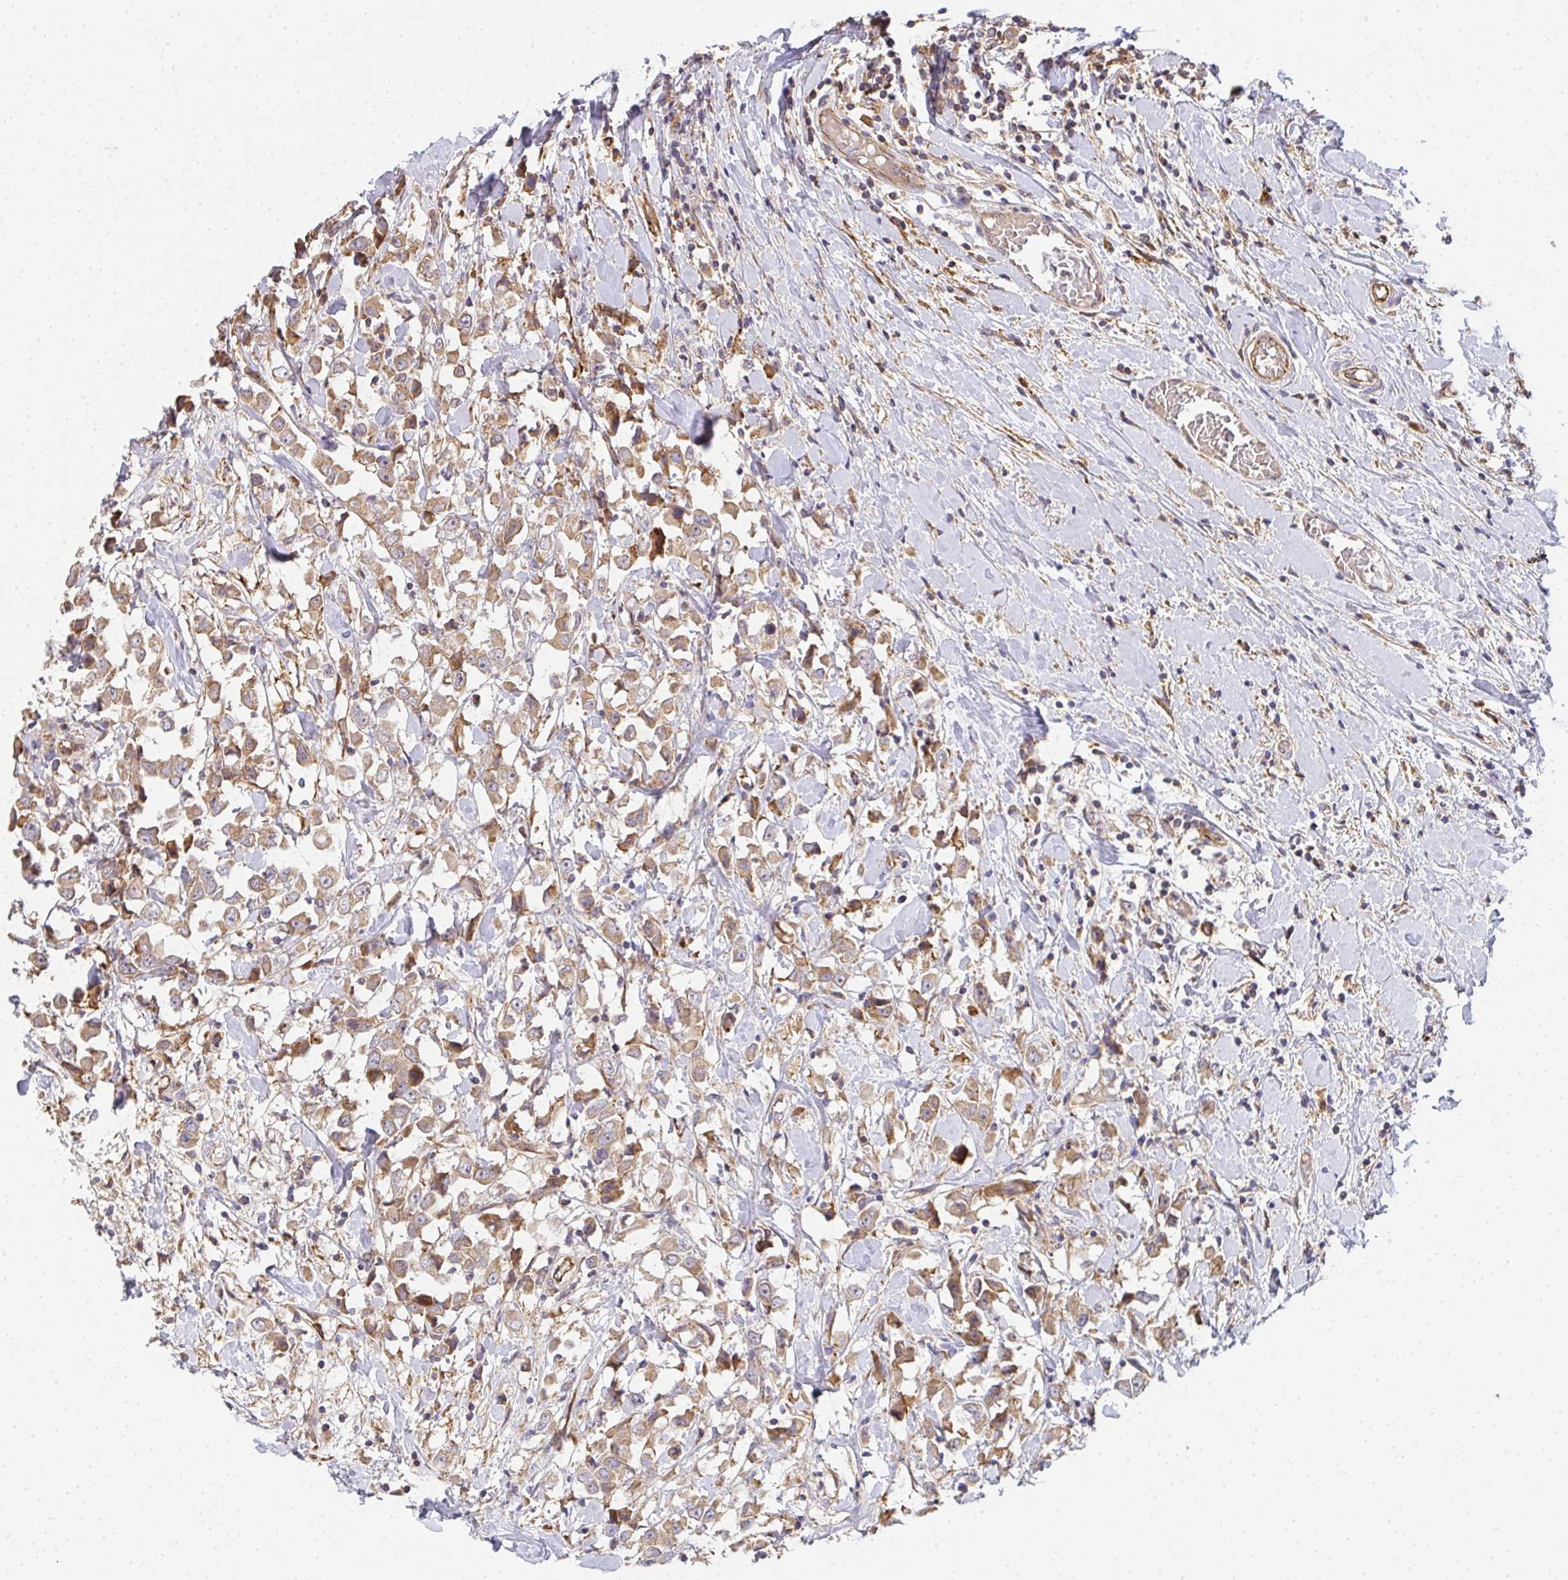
{"staining": {"intensity": "moderate", "quantity": ">75%", "location": "cytoplasmic/membranous"}, "tissue": "breast cancer", "cell_type": "Tumor cells", "image_type": "cancer", "snomed": [{"axis": "morphology", "description": "Duct carcinoma"}, {"axis": "topography", "description": "Breast"}], "caption": "Breast cancer stained for a protein (brown) shows moderate cytoplasmic/membranous positive staining in approximately >75% of tumor cells.", "gene": "B4GALT6", "patient": {"sex": "female", "age": 61}}